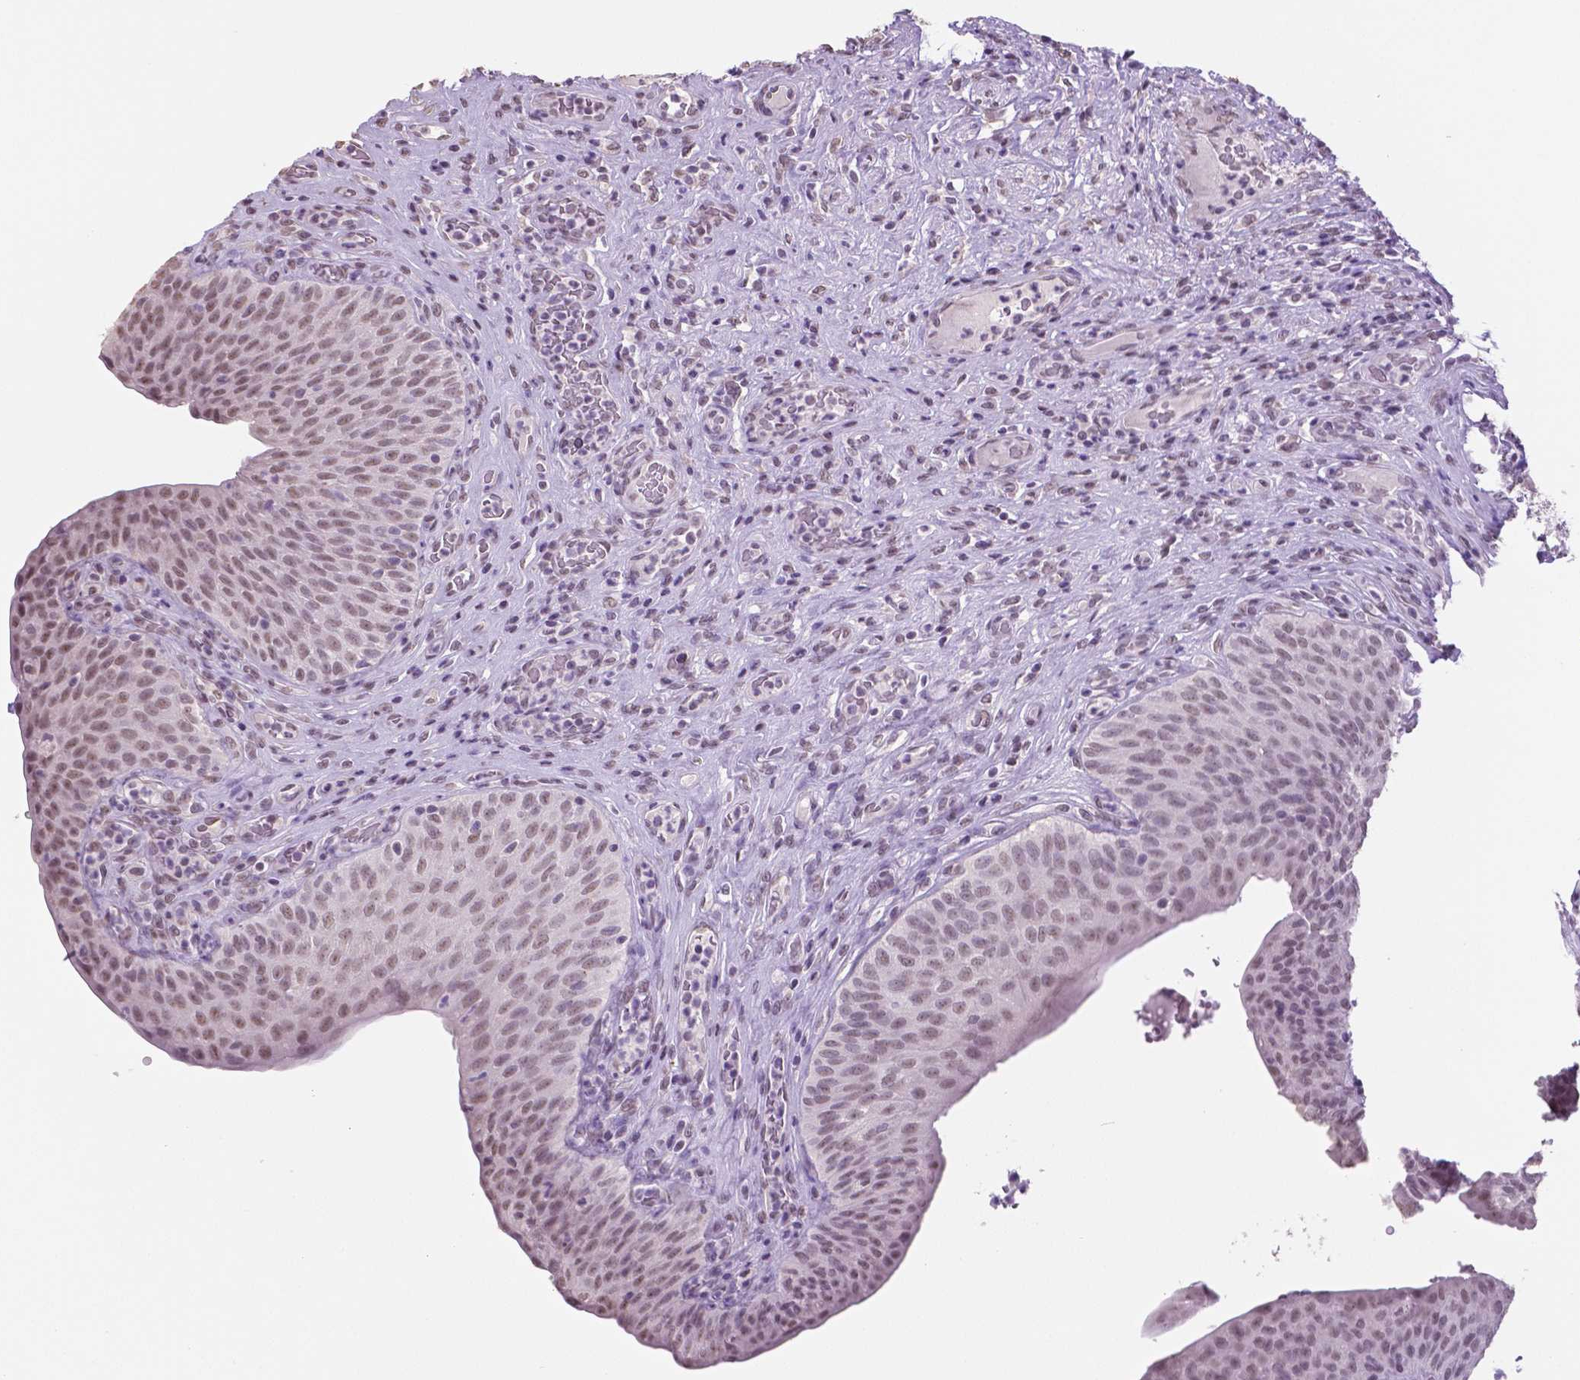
{"staining": {"intensity": "weak", "quantity": "25%-75%", "location": "nuclear"}, "tissue": "urinary bladder", "cell_type": "Urothelial cells", "image_type": "normal", "snomed": [{"axis": "morphology", "description": "Normal tissue, NOS"}, {"axis": "topography", "description": "Urinary bladder"}, {"axis": "topography", "description": "Peripheral nerve tissue"}], "caption": "Urinary bladder stained with immunohistochemistry (IHC) displays weak nuclear expression in approximately 25%-75% of urothelial cells.", "gene": "IGF2BP1", "patient": {"sex": "male", "age": 66}}